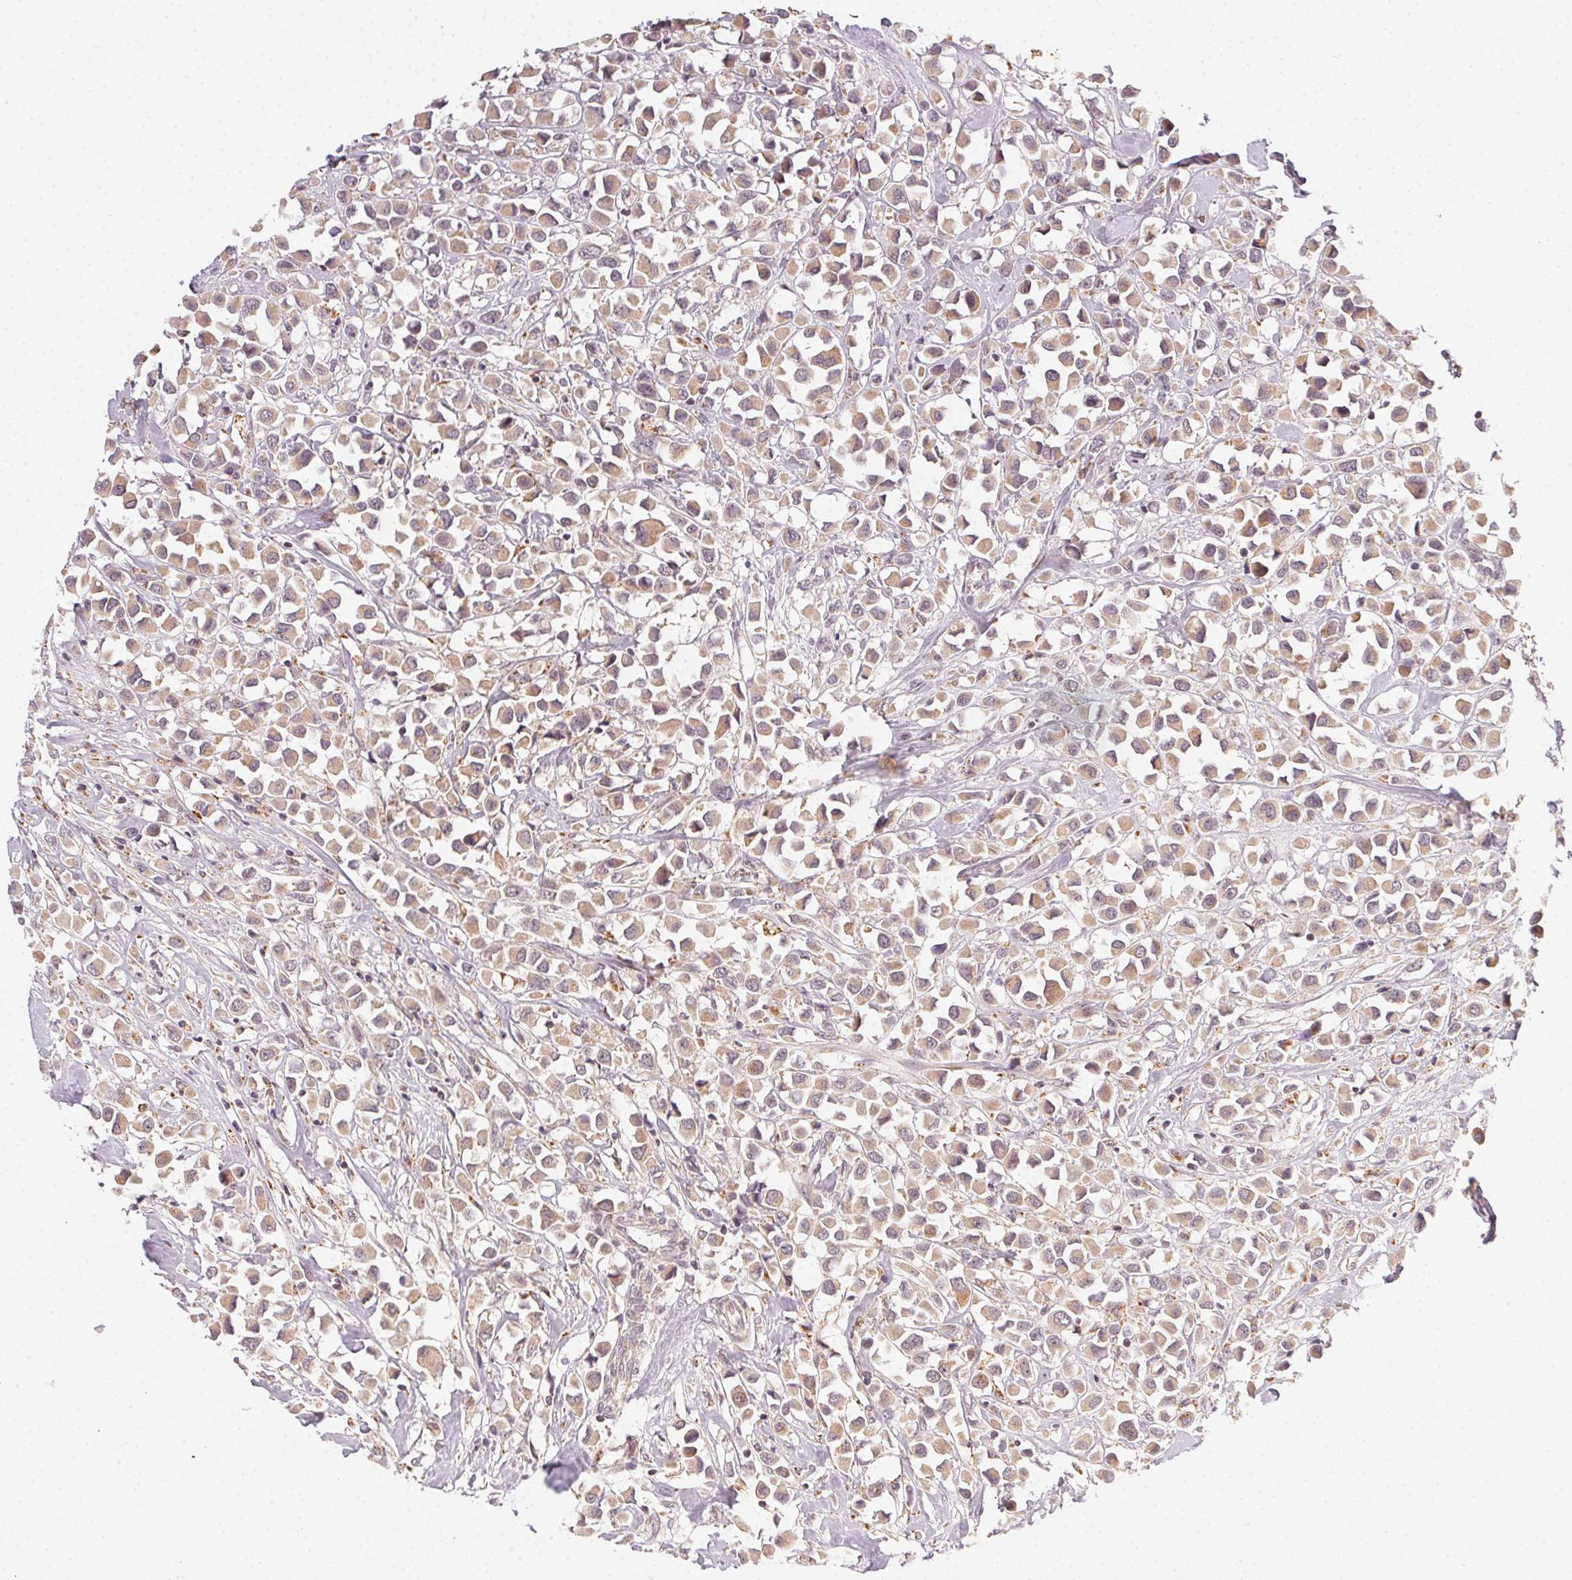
{"staining": {"intensity": "weak", "quantity": ">75%", "location": "cytoplasmic/membranous"}, "tissue": "breast cancer", "cell_type": "Tumor cells", "image_type": "cancer", "snomed": [{"axis": "morphology", "description": "Duct carcinoma"}, {"axis": "topography", "description": "Breast"}], "caption": "Immunohistochemistry (IHC) of infiltrating ductal carcinoma (breast) exhibits low levels of weak cytoplasmic/membranous expression in approximately >75% of tumor cells.", "gene": "NCOA4", "patient": {"sex": "female", "age": 61}}